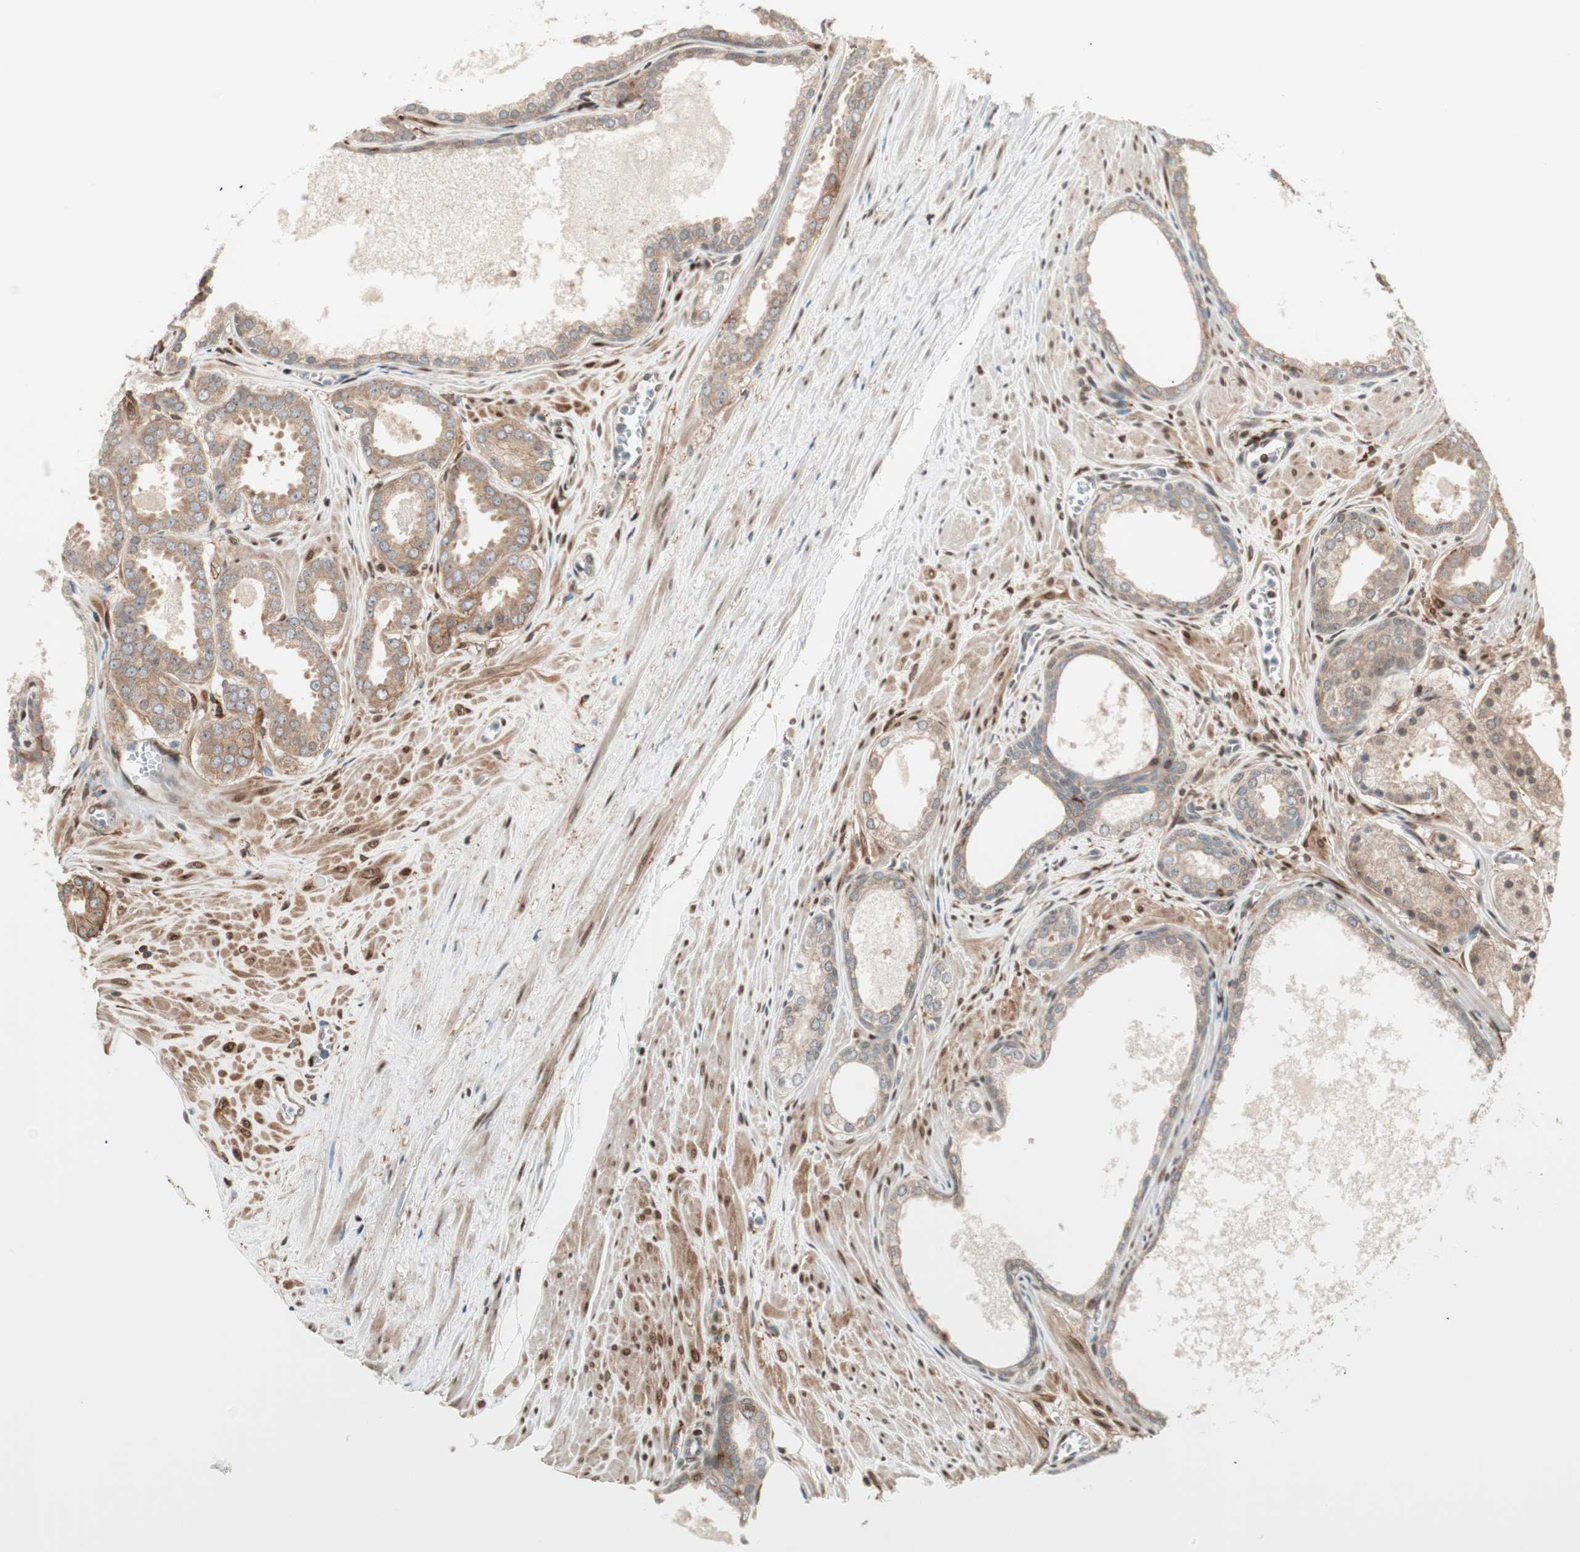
{"staining": {"intensity": "moderate", "quantity": ">75%", "location": "cytoplasmic/membranous"}, "tissue": "prostate cancer", "cell_type": "Tumor cells", "image_type": "cancer", "snomed": [{"axis": "morphology", "description": "Adenocarcinoma, Low grade"}, {"axis": "topography", "description": "Prostate"}], "caption": "The image reveals staining of prostate cancer (adenocarcinoma (low-grade)), revealing moderate cytoplasmic/membranous protein staining (brown color) within tumor cells.", "gene": "BIN1", "patient": {"sex": "male", "age": 57}}